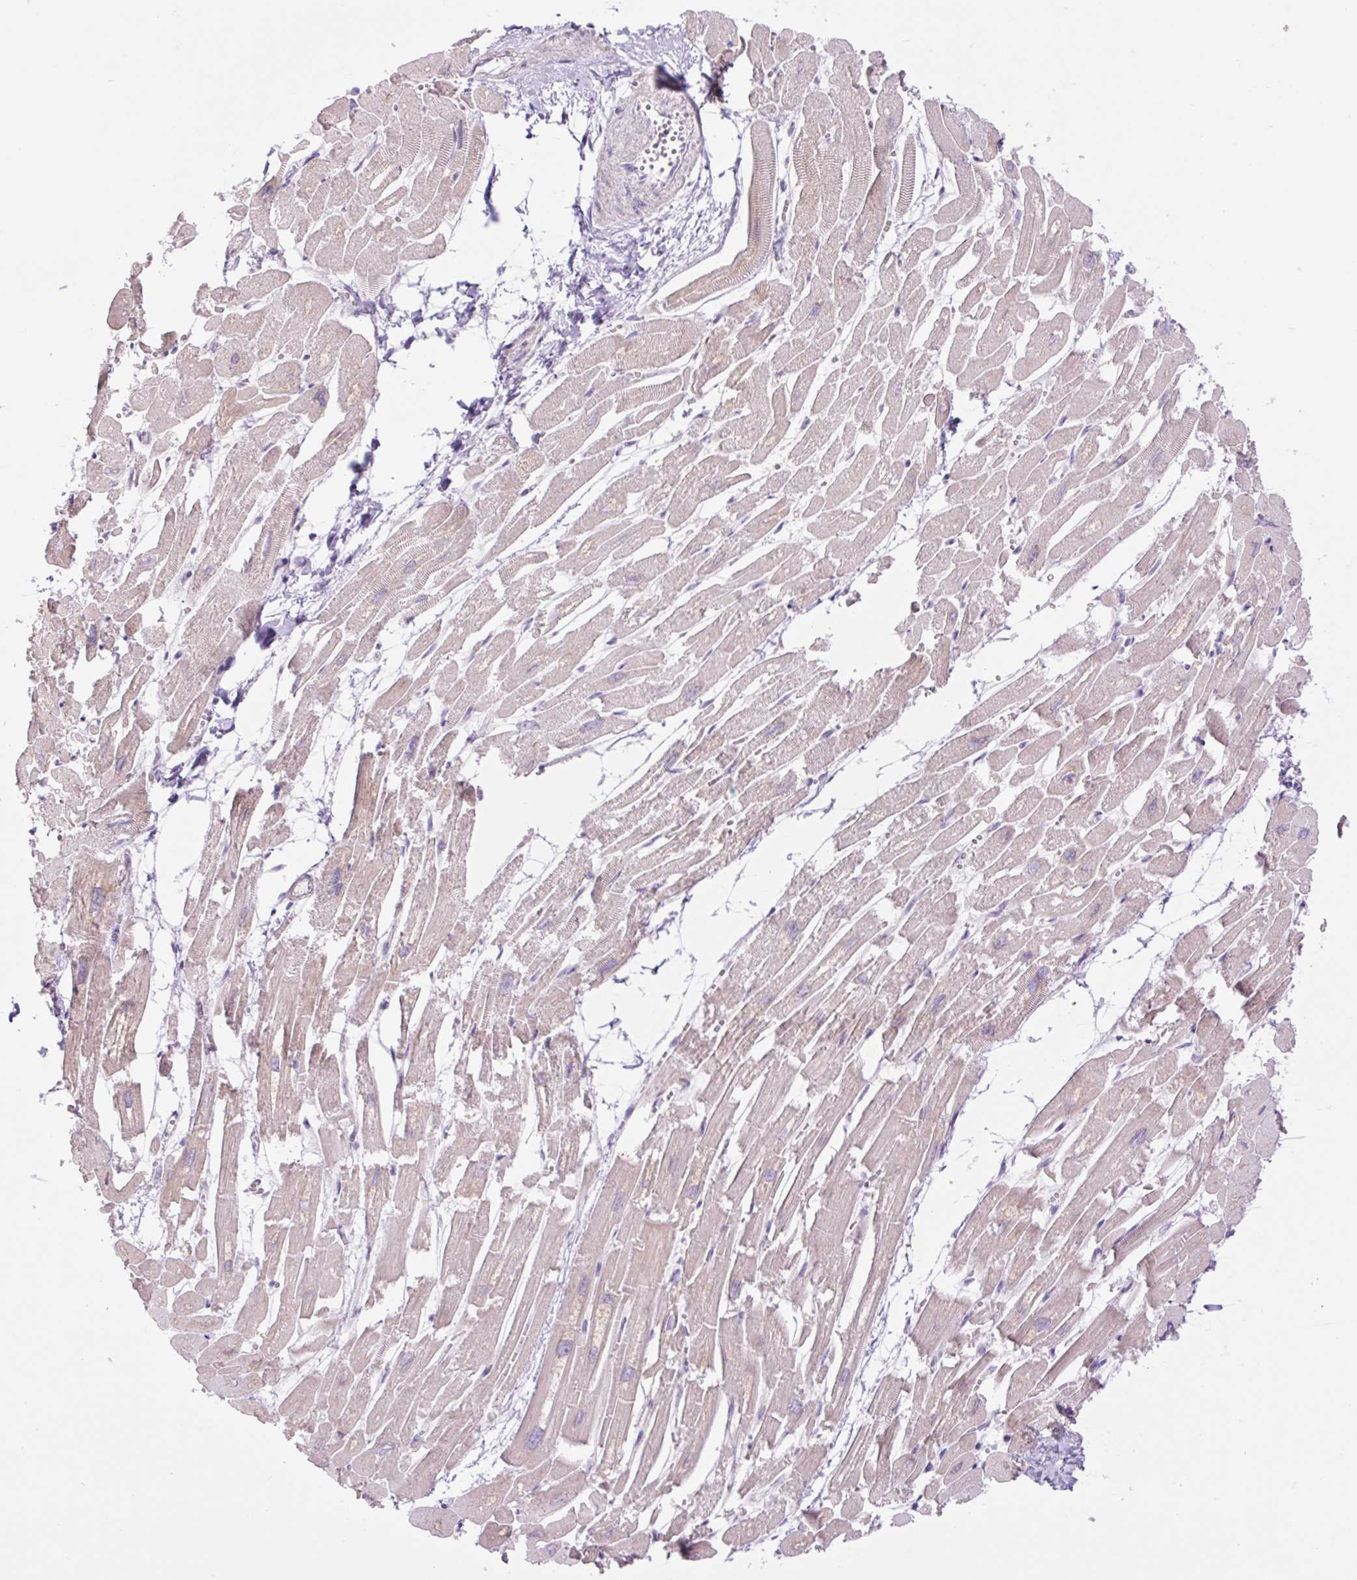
{"staining": {"intensity": "weak", "quantity": "25%-75%", "location": "cytoplasmic/membranous"}, "tissue": "heart muscle", "cell_type": "Cardiomyocytes", "image_type": "normal", "snomed": [{"axis": "morphology", "description": "Normal tissue, NOS"}, {"axis": "topography", "description": "Heart"}], "caption": "Benign heart muscle was stained to show a protein in brown. There is low levels of weak cytoplasmic/membranous expression in approximately 25%-75% of cardiomyocytes. Using DAB (brown) and hematoxylin (blue) stains, captured at high magnification using brightfield microscopy.", "gene": "GRID2", "patient": {"sex": "male", "age": 54}}